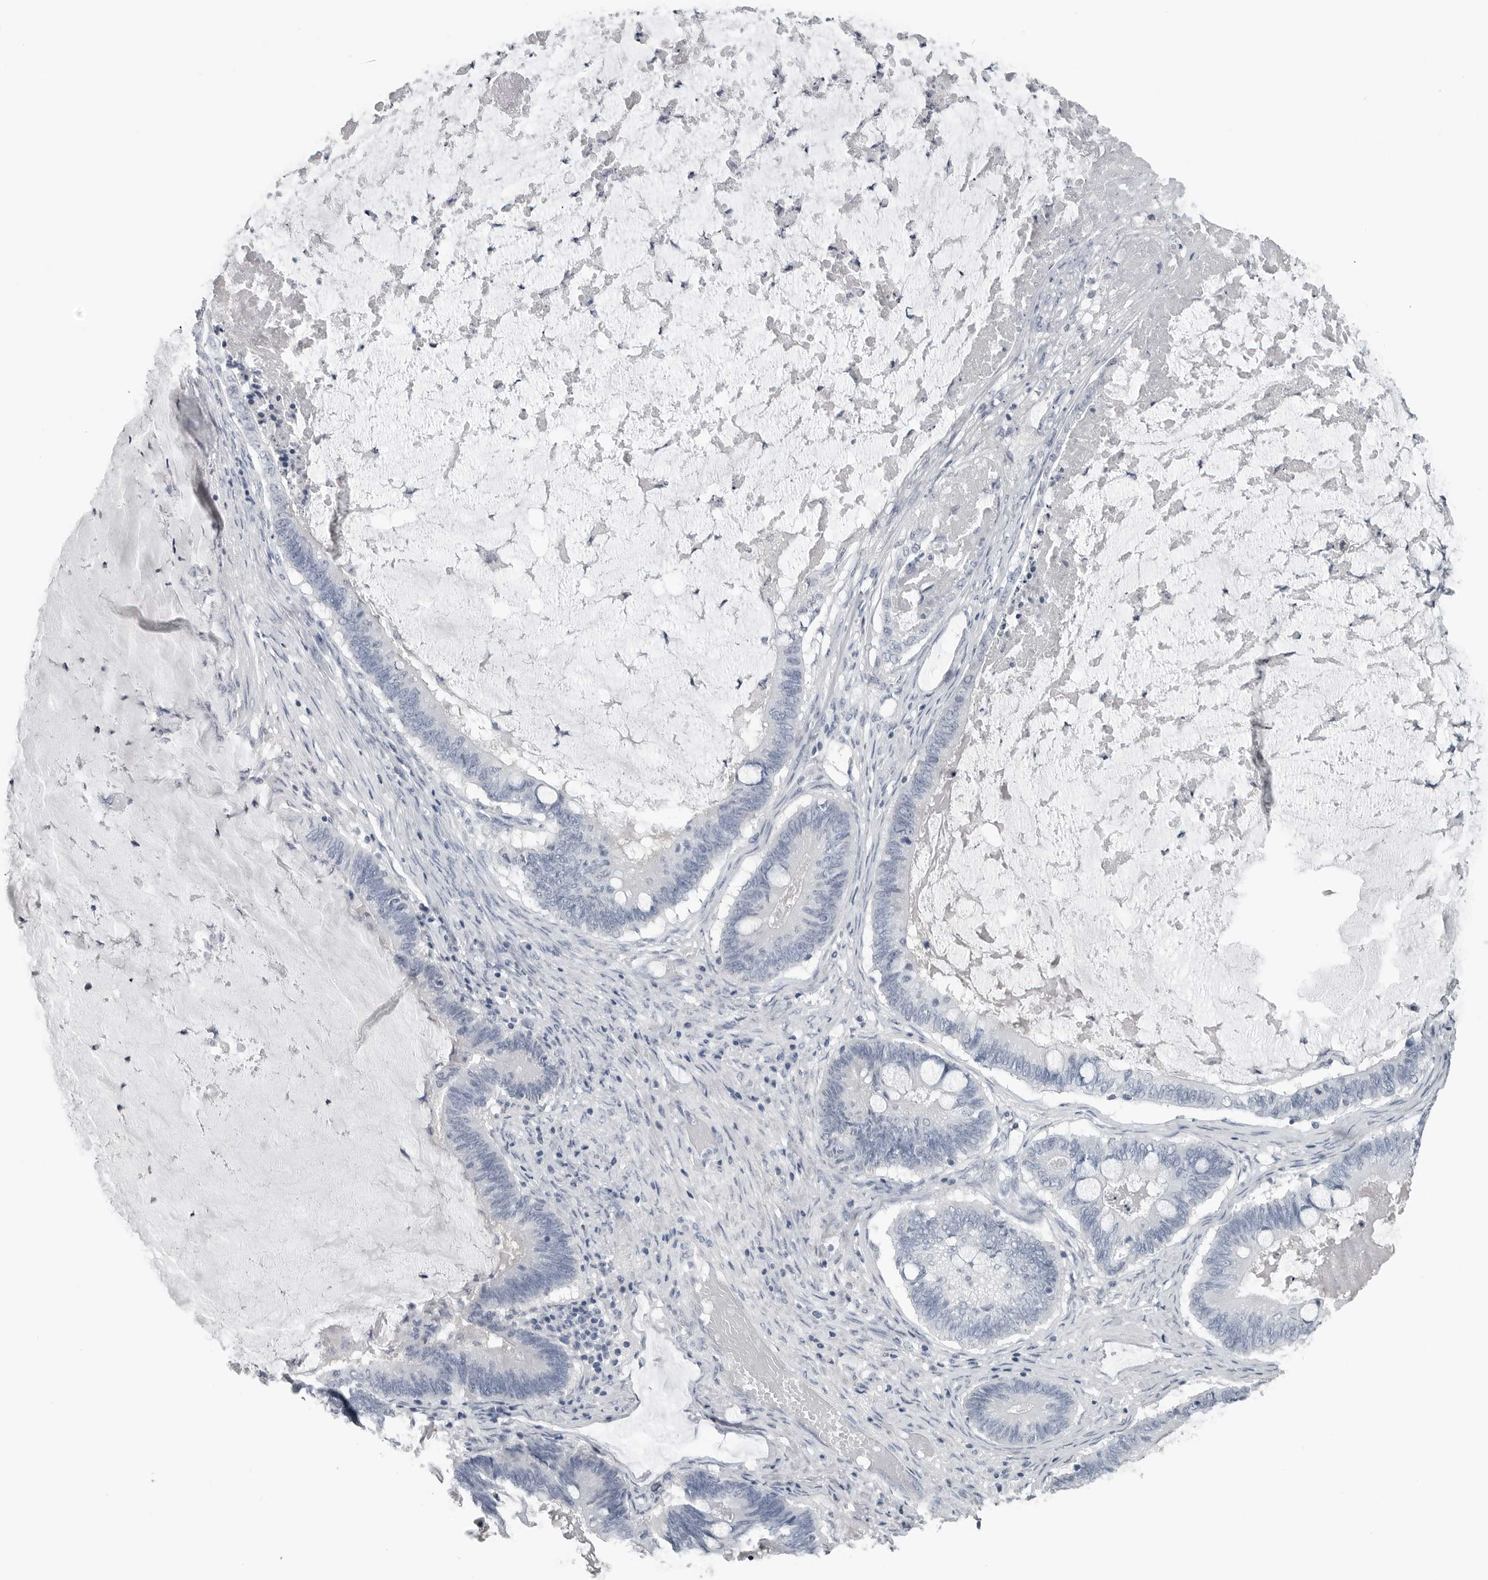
{"staining": {"intensity": "negative", "quantity": "none", "location": "none"}, "tissue": "ovarian cancer", "cell_type": "Tumor cells", "image_type": "cancer", "snomed": [{"axis": "morphology", "description": "Cystadenocarcinoma, mucinous, NOS"}, {"axis": "topography", "description": "Ovary"}], "caption": "A histopathology image of ovarian cancer (mucinous cystadenocarcinoma) stained for a protein displays no brown staining in tumor cells. (Brightfield microscopy of DAB immunohistochemistry at high magnification).", "gene": "AMPD1", "patient": {"sex": "female", "age": 61}}